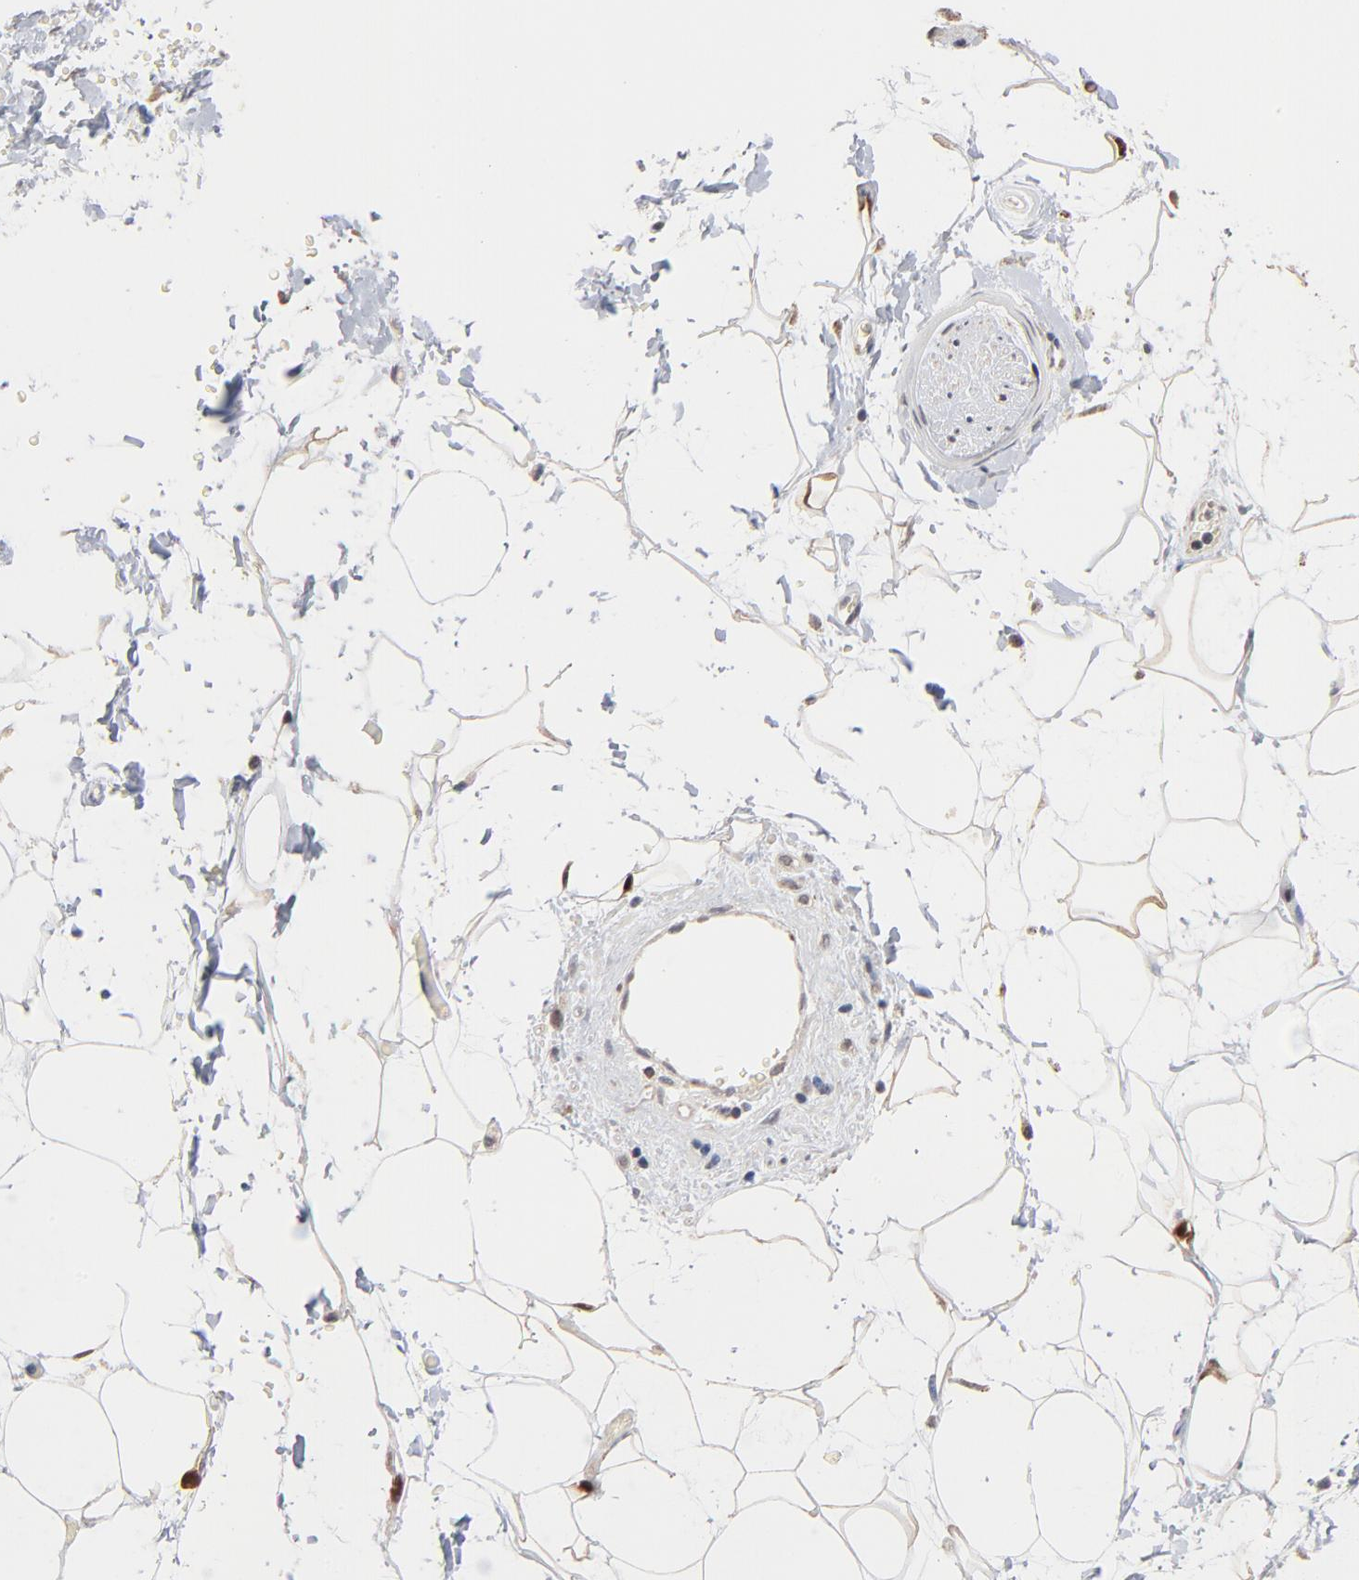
{"staining": {"intensity": "weak", "quantity": "25%-75%", "location": "cytoplasmic/membranous"}, "tissue": "adipose tissue", "cell_type": "Adipocytes", "image_type": "normal", "snomed": [{"axis": "morphology", "description": "Normal tissue, NOS"}, {"axis": "topography", "description": "Soft tissue"}], "caption": "Protein analysis of unremarkable adipose tissue displays weak cytoplasmic/membranous positivity in approximately 25%-75% of adipocytes.", "gene": "MSL2", "patient": {"sex": "male", "age": 72}}